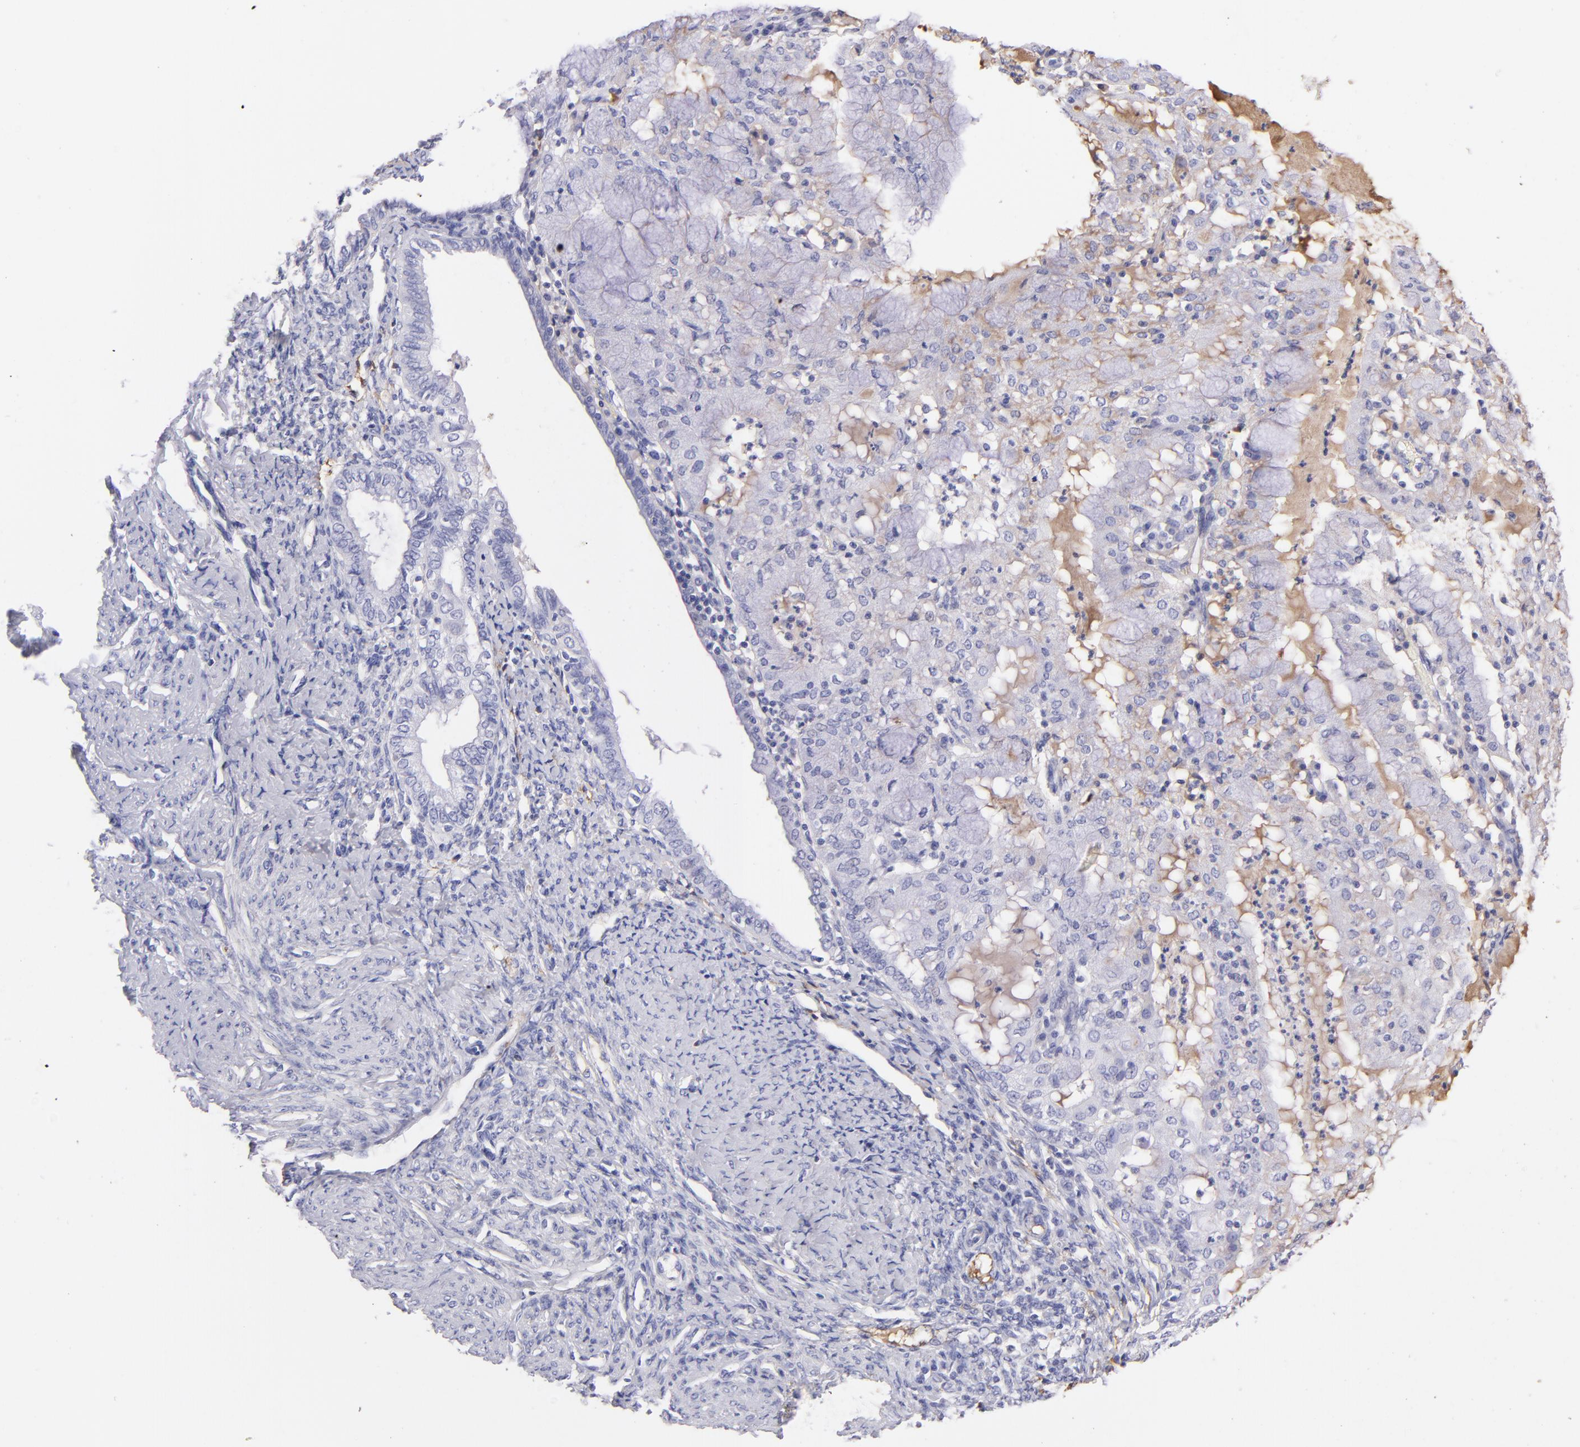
{"staining": {"intensity": "negative", "quantity": "none", "location": "none"}, "tissue": "endometrial cancer", "cell_type": "Tumor cells", "image_type": "cancer", "snomed": [{"axis": "morphology", "description": "Adenocarcinoma, NOS"}, {"axis": "topography", "description": "Endometrium"}], "caption": "IHC image of neoplastic tissue: adenocarcinoma (endometrial) stained with DAB (3,3'-diaminobenzidine) demonstrates no significant protein expression in tumor cells.", "gene": "FGB", "patient": {"sex": "female", "age": 63}}